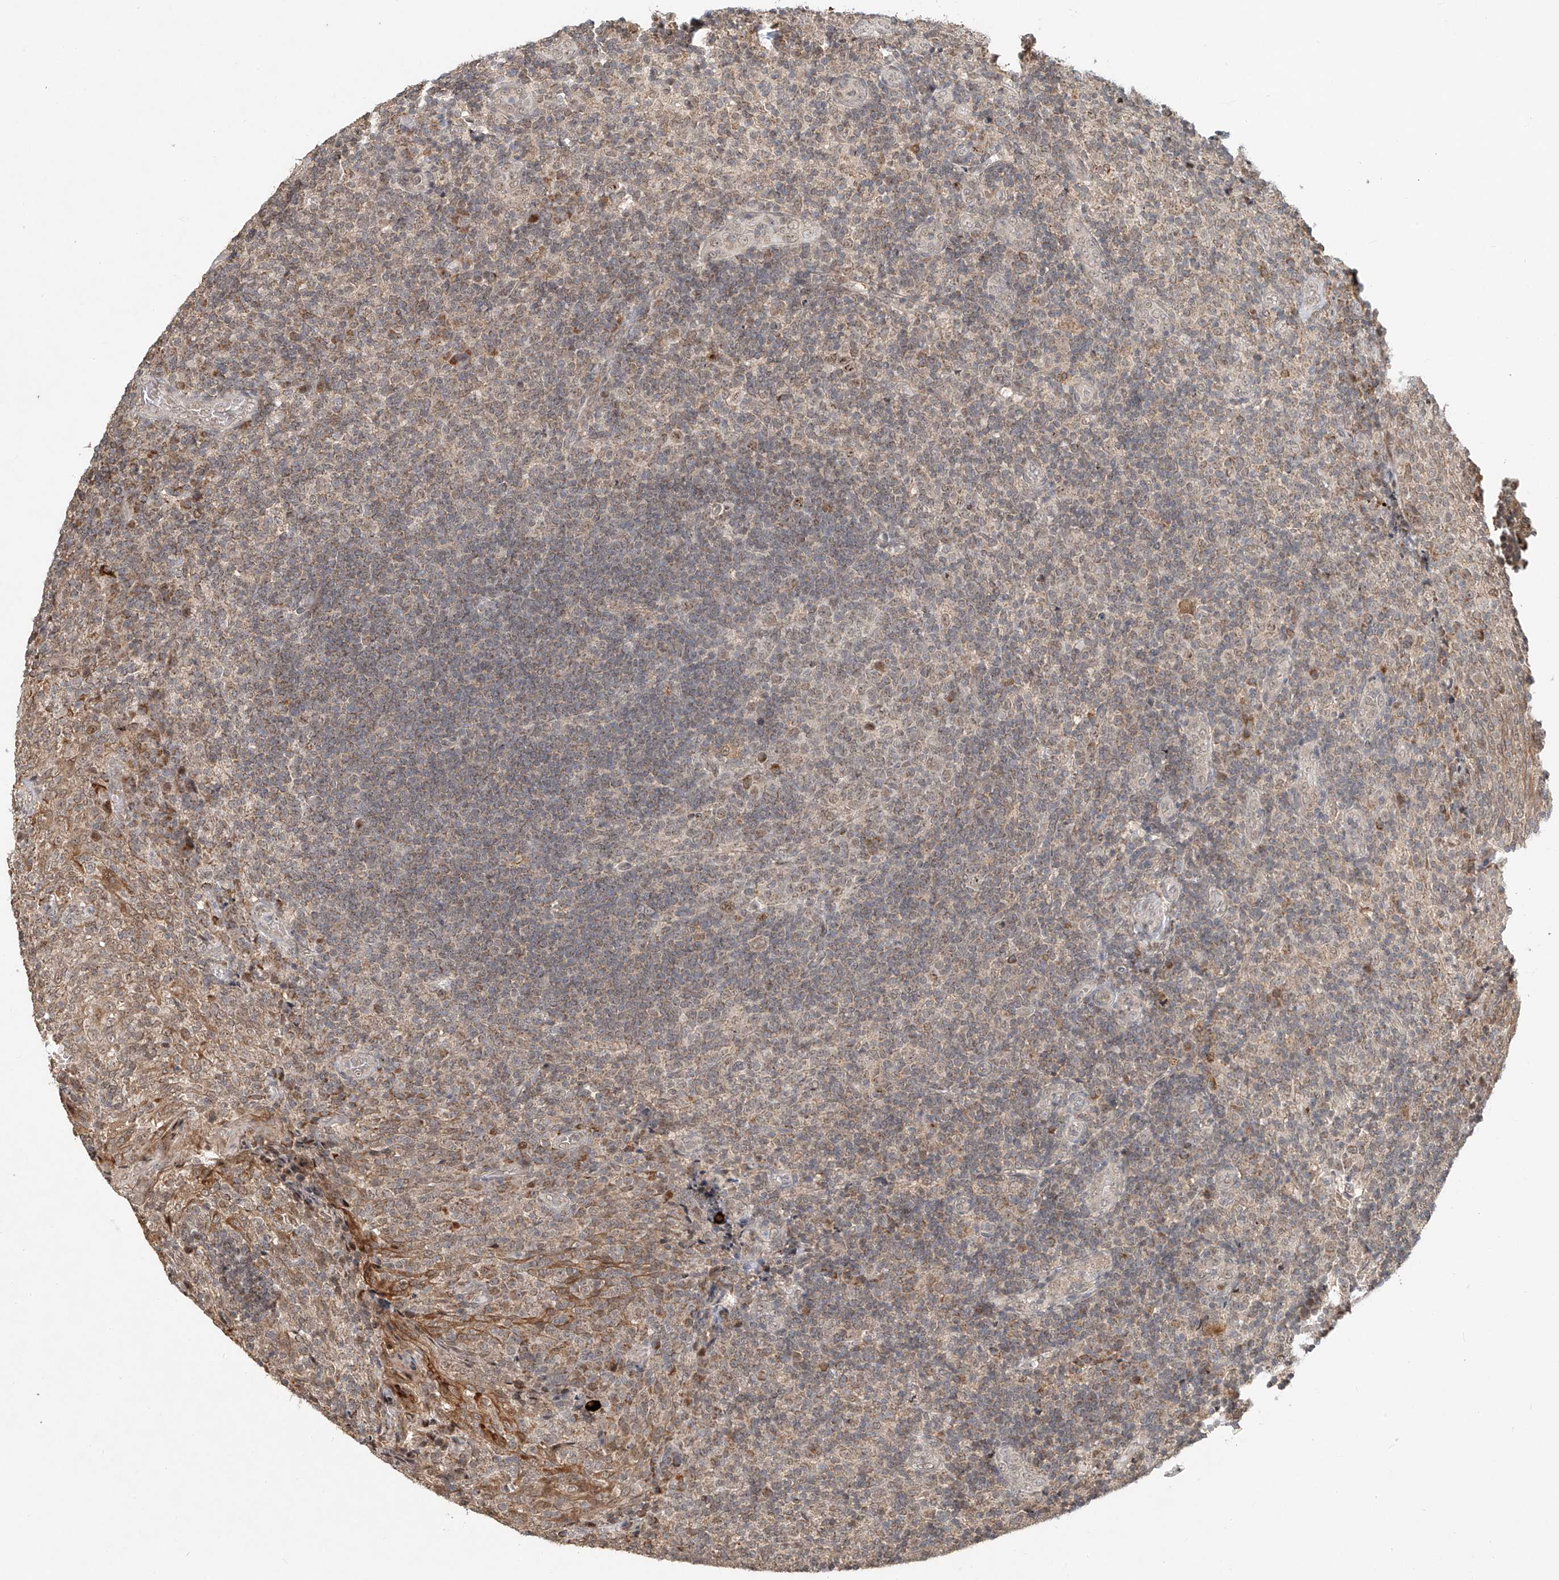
{"staining": {"intensity": "weak", "quantity": "<25%", "location": "cytoplasmic/membranous,nuclear"}, "tissue": "tonsil", "cell_type": "Germinal center cells", "image_type": "normal", "snomed": [{"axis": "morphology", "description": "Normal tissue, NOS"}, {"axis": "topography", "description": "Tonsil"}], "caption": "DAB immunohistochemical staining of normal tonsil exhibits no significant expression in germinal center cells.", "gene": "SYTL3", "patient": {"sex": "female", "age": 19}}